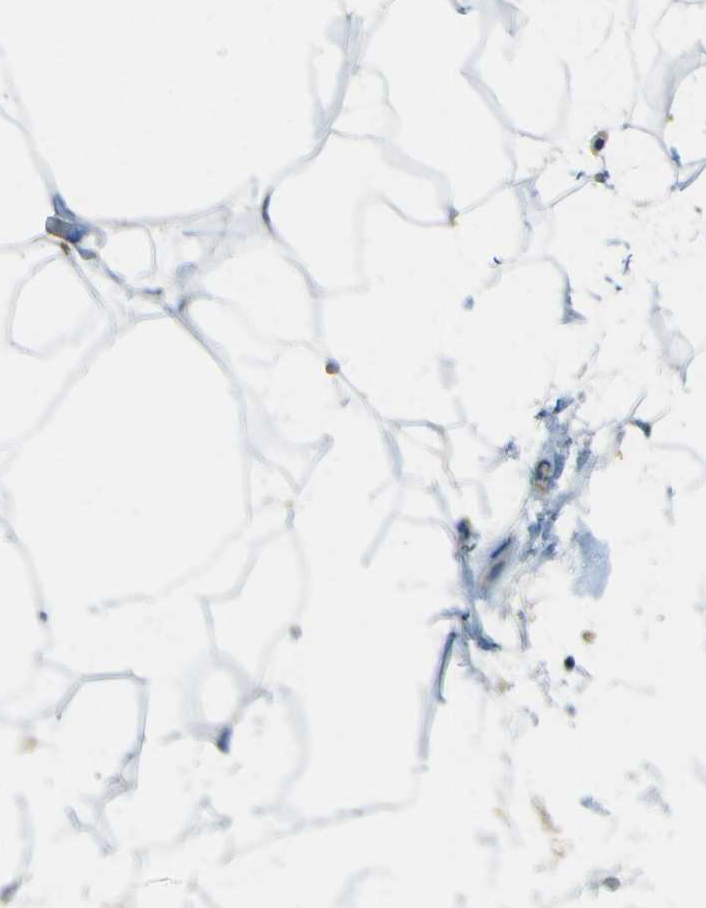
{"staining": {"intensity": "negative", "quantity": "none", "location": "none"}, "tissue": "adipose tissue", "cell_type": "Adipocytes", "image_type": "normal", "snomed": [{"axis": "morphology", "description": "Normal tissue, NOS"}, {"axis": "topography", "description": "Breast"}, {"axis": "topography", "description": "Adipose tissue"}], "caption": "Adipocytes are negative for protein expression in benign human adipose tissue. (Brightfield microscopy of DAB immunohistochemistry at high magnification).", "gene": "PLXDC1", "patient": {"sex": "female", "age": 25}}